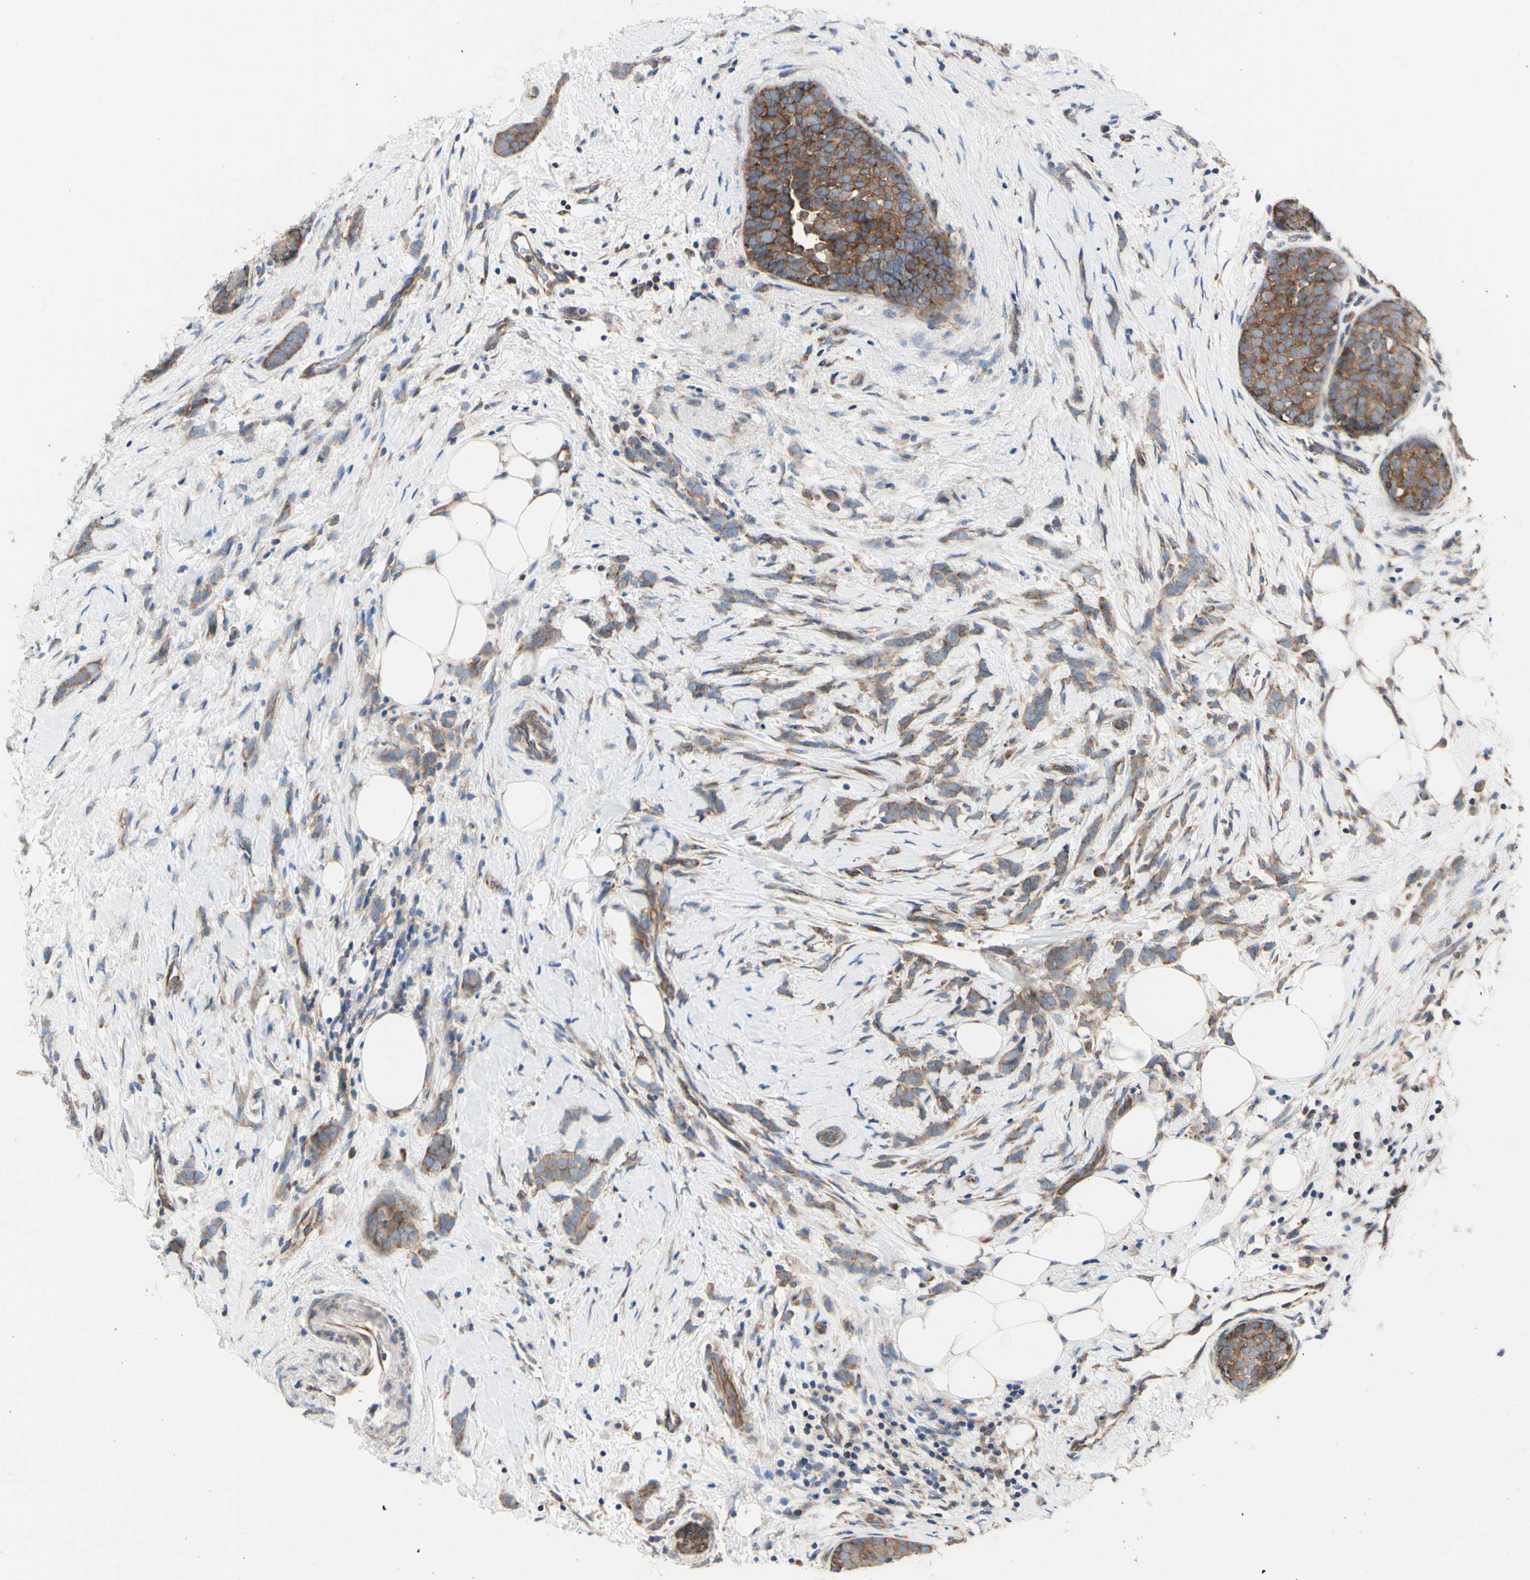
{"staining": {"intensity": "moderate", "quantity": ">75%", "location": "cytoplasmic/membranous"}, "tissue": "breast cancer", "cell_type": "Tumor cells", "image_type": "cancer", "snomed": [{"axis": "morphology", "description": "Lobular carcinoma, in situ"}, {"axis": "morphology", "description": "Lobular carcinoma"}, {"axis": "topography", "description": "Breast"}], "caption": "Protein staining displays moderate cytoplasmic/membranous positivity in about >75% of tumor cells in breast cancer.", "gene": "FMR1", "patient": {"sex": "female", "age": 41}}